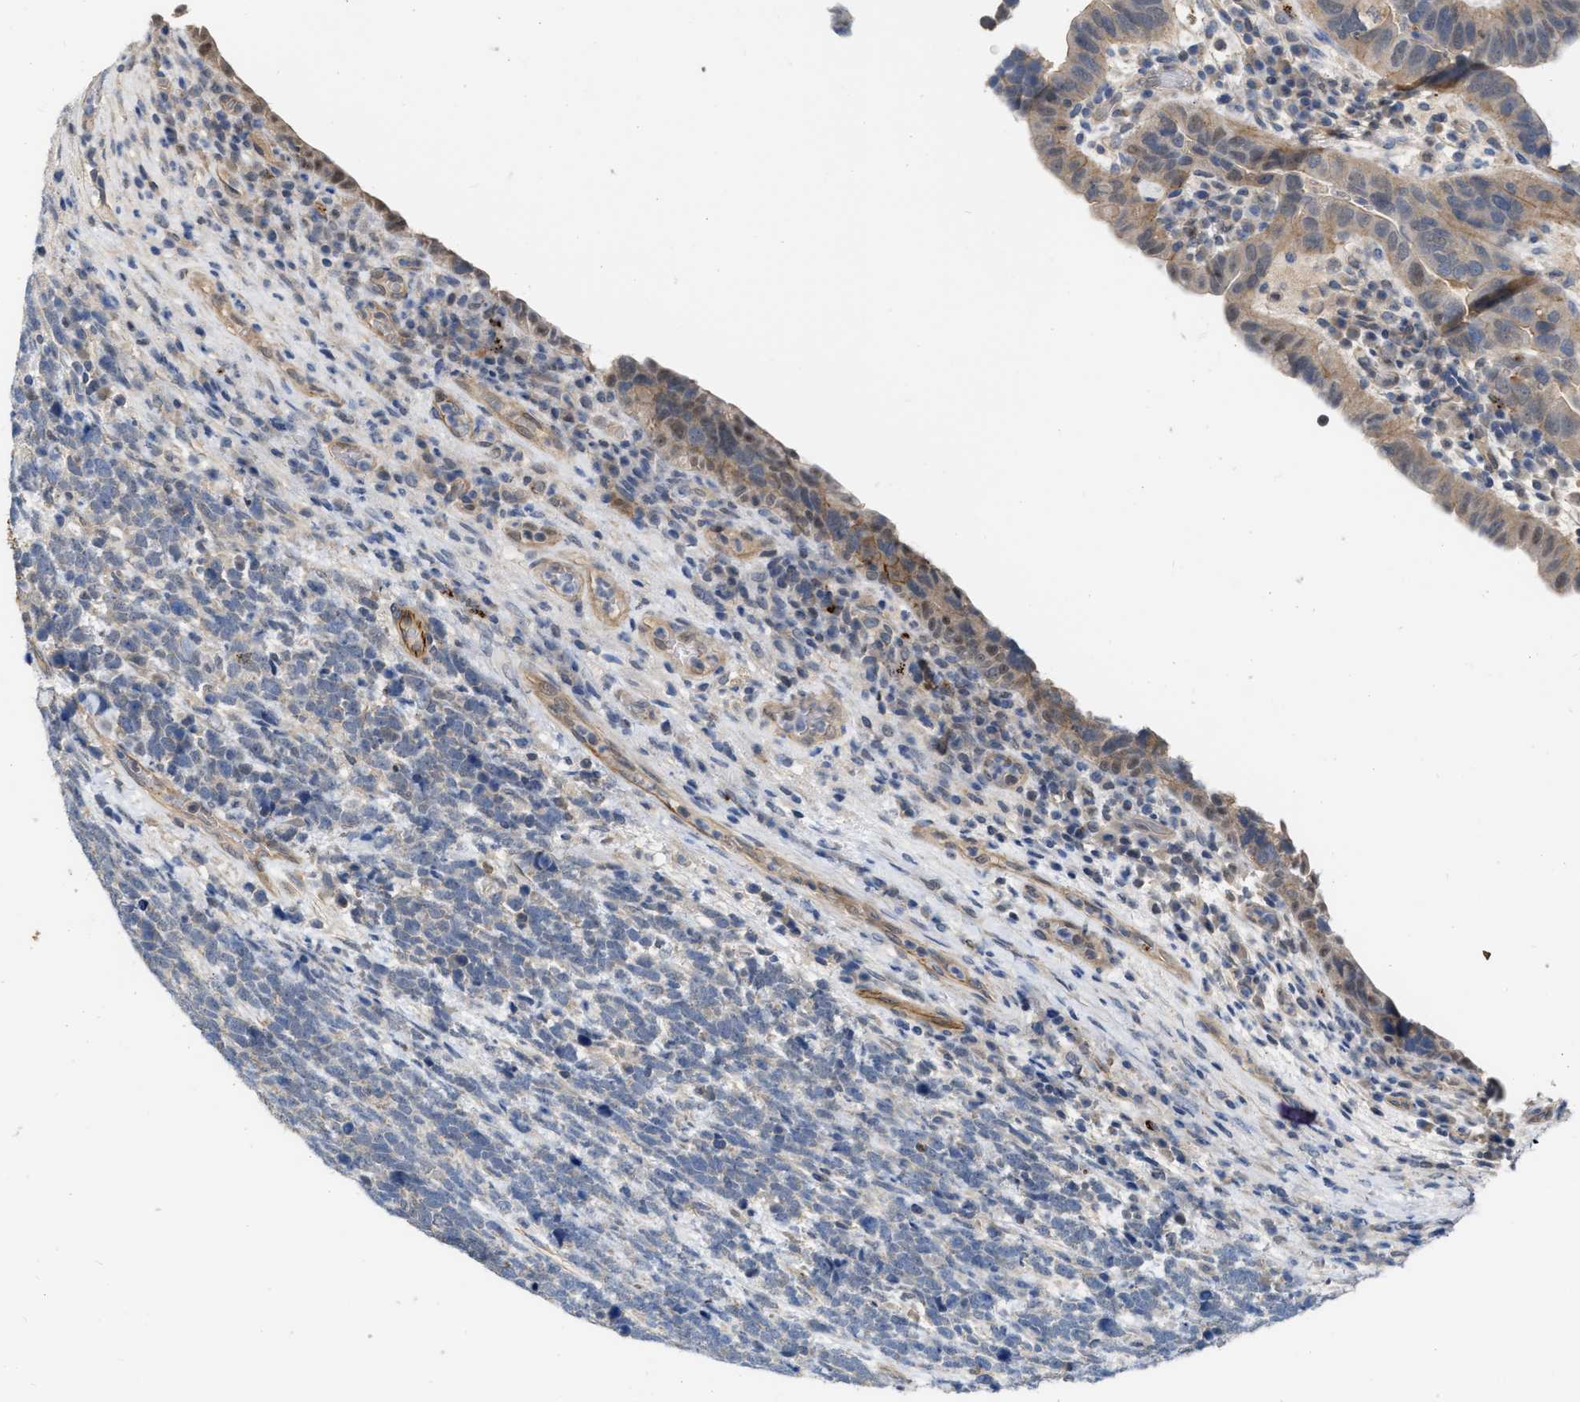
{"staining": {"intensity": "negative", "quantity": "none", "location": "none"}, "tissue": "urothelial cancer", "cell_type": "Tumor cells", "image_type": "cancer", "snomed": [{"axis": "morphology", "description": "Urothelial carcinoma, High grade"}, {"axis": "topography", "description": "Urinary bladder"}], "caption": "There is no significant expression in tumor cells of urothelial cancer. Brightfield microscopy of immunohistochemistry (IHC) stained with DAB (brown) and hematoxylin (blue), captured at high magnification.", "gene": "NAPEPLD", "patient": {"sex": "female", "age": 82}}